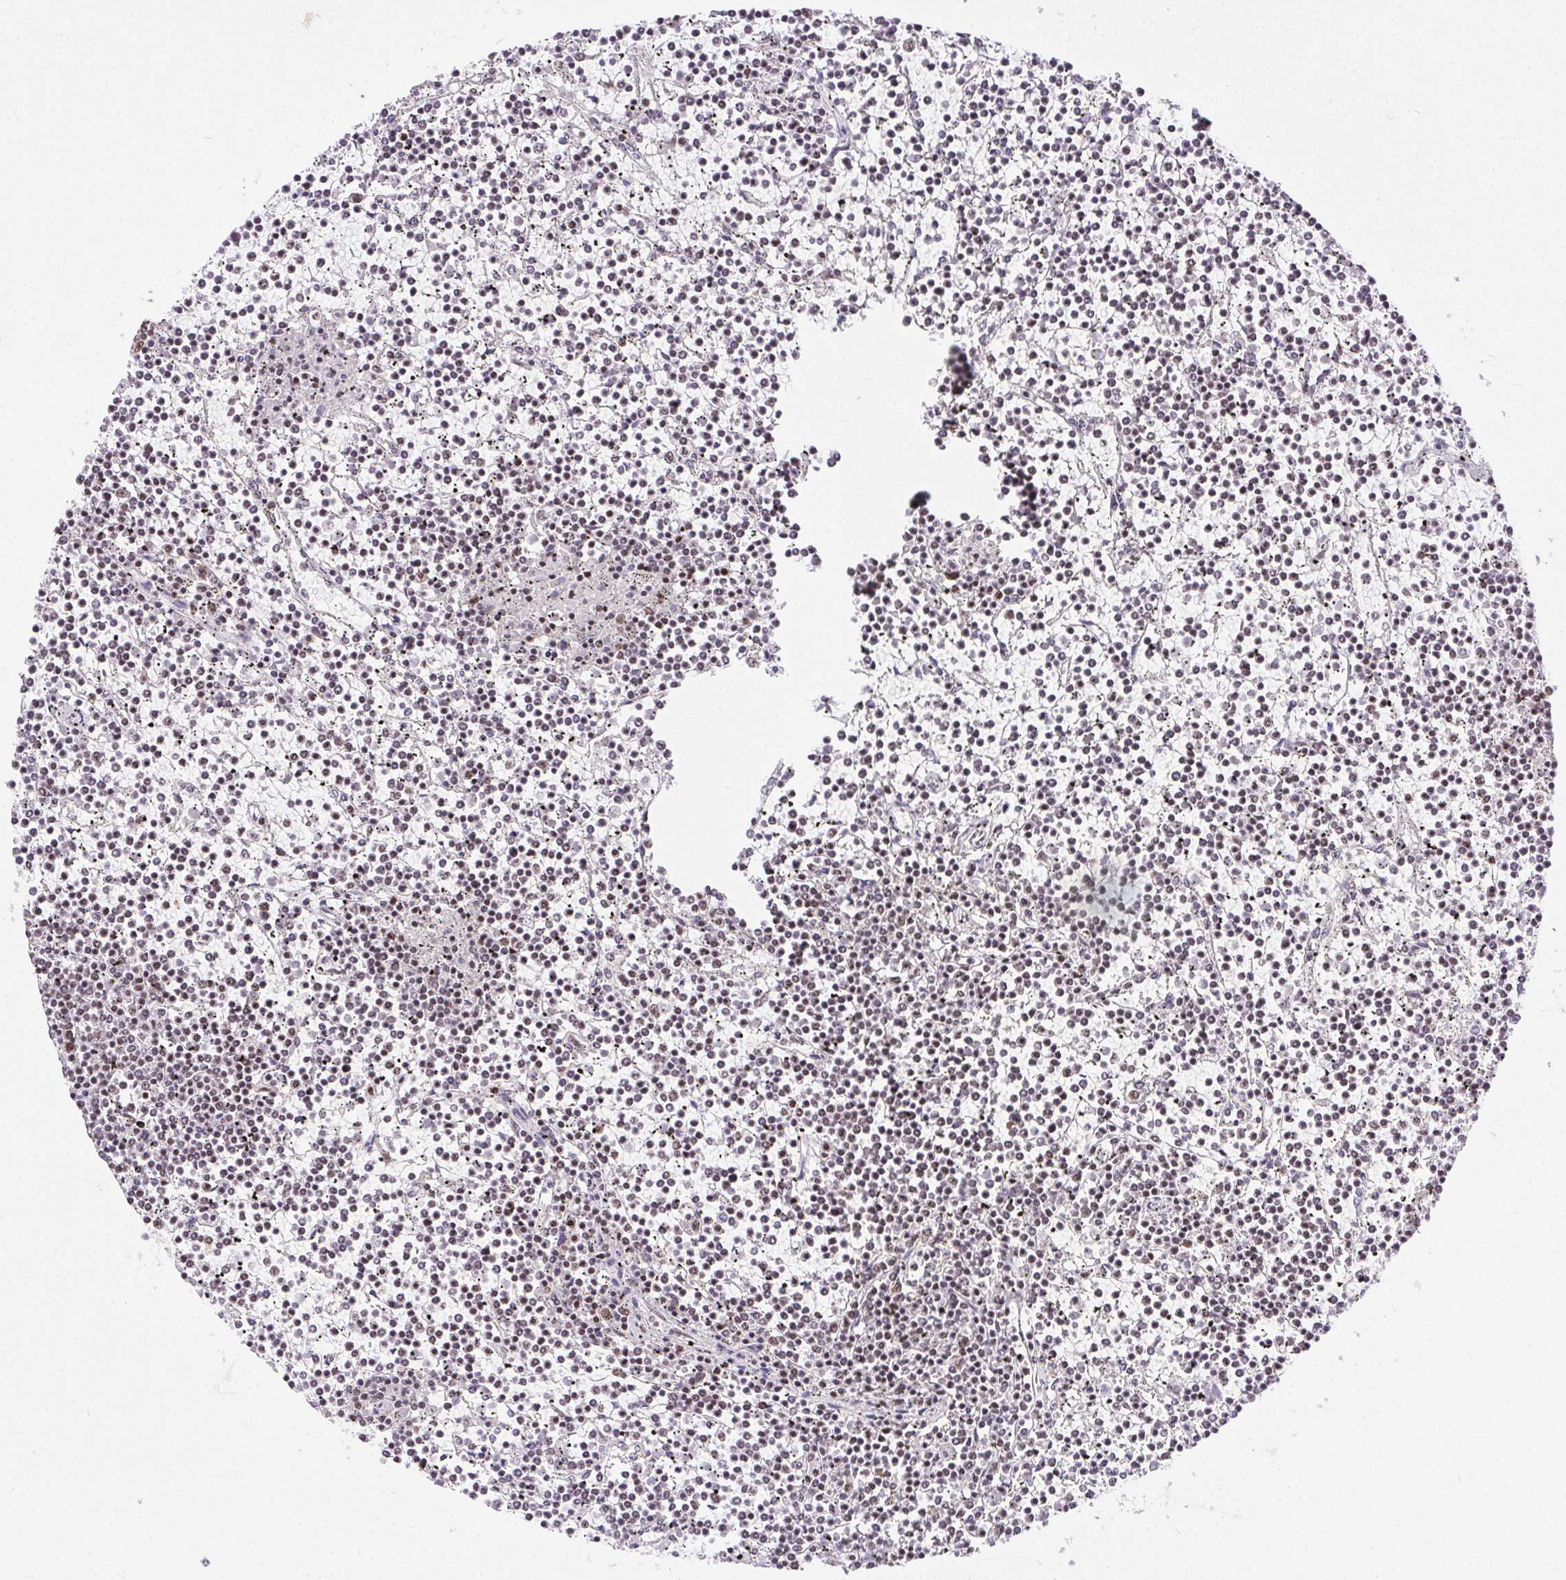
{"staining": {"intensity": "weak", "quantity": "<25%", "location": "nuclear"}, "tissue": "lymphoma", "cell_type": "Tumor cells", "image_type": "cancer", "snomed": [{"axis": "morphology", "description": "Malignant lymphoma, non-Hodgkin's type, Low grade"}, {"axis": "topography", "description": "Spleen"}], "caption": "IHC histopathology image of neoplastic tissue: low-grade malignant lymphoma, non-Hodgkin's type stained with DAB exhibits no significant protein positivity in tumor cells. (Immunohistochemistry (ihc), brightfield microscopy, high magnification).", "gene": "TRA2B", "patient": {"sex": "female", "age": 19}}